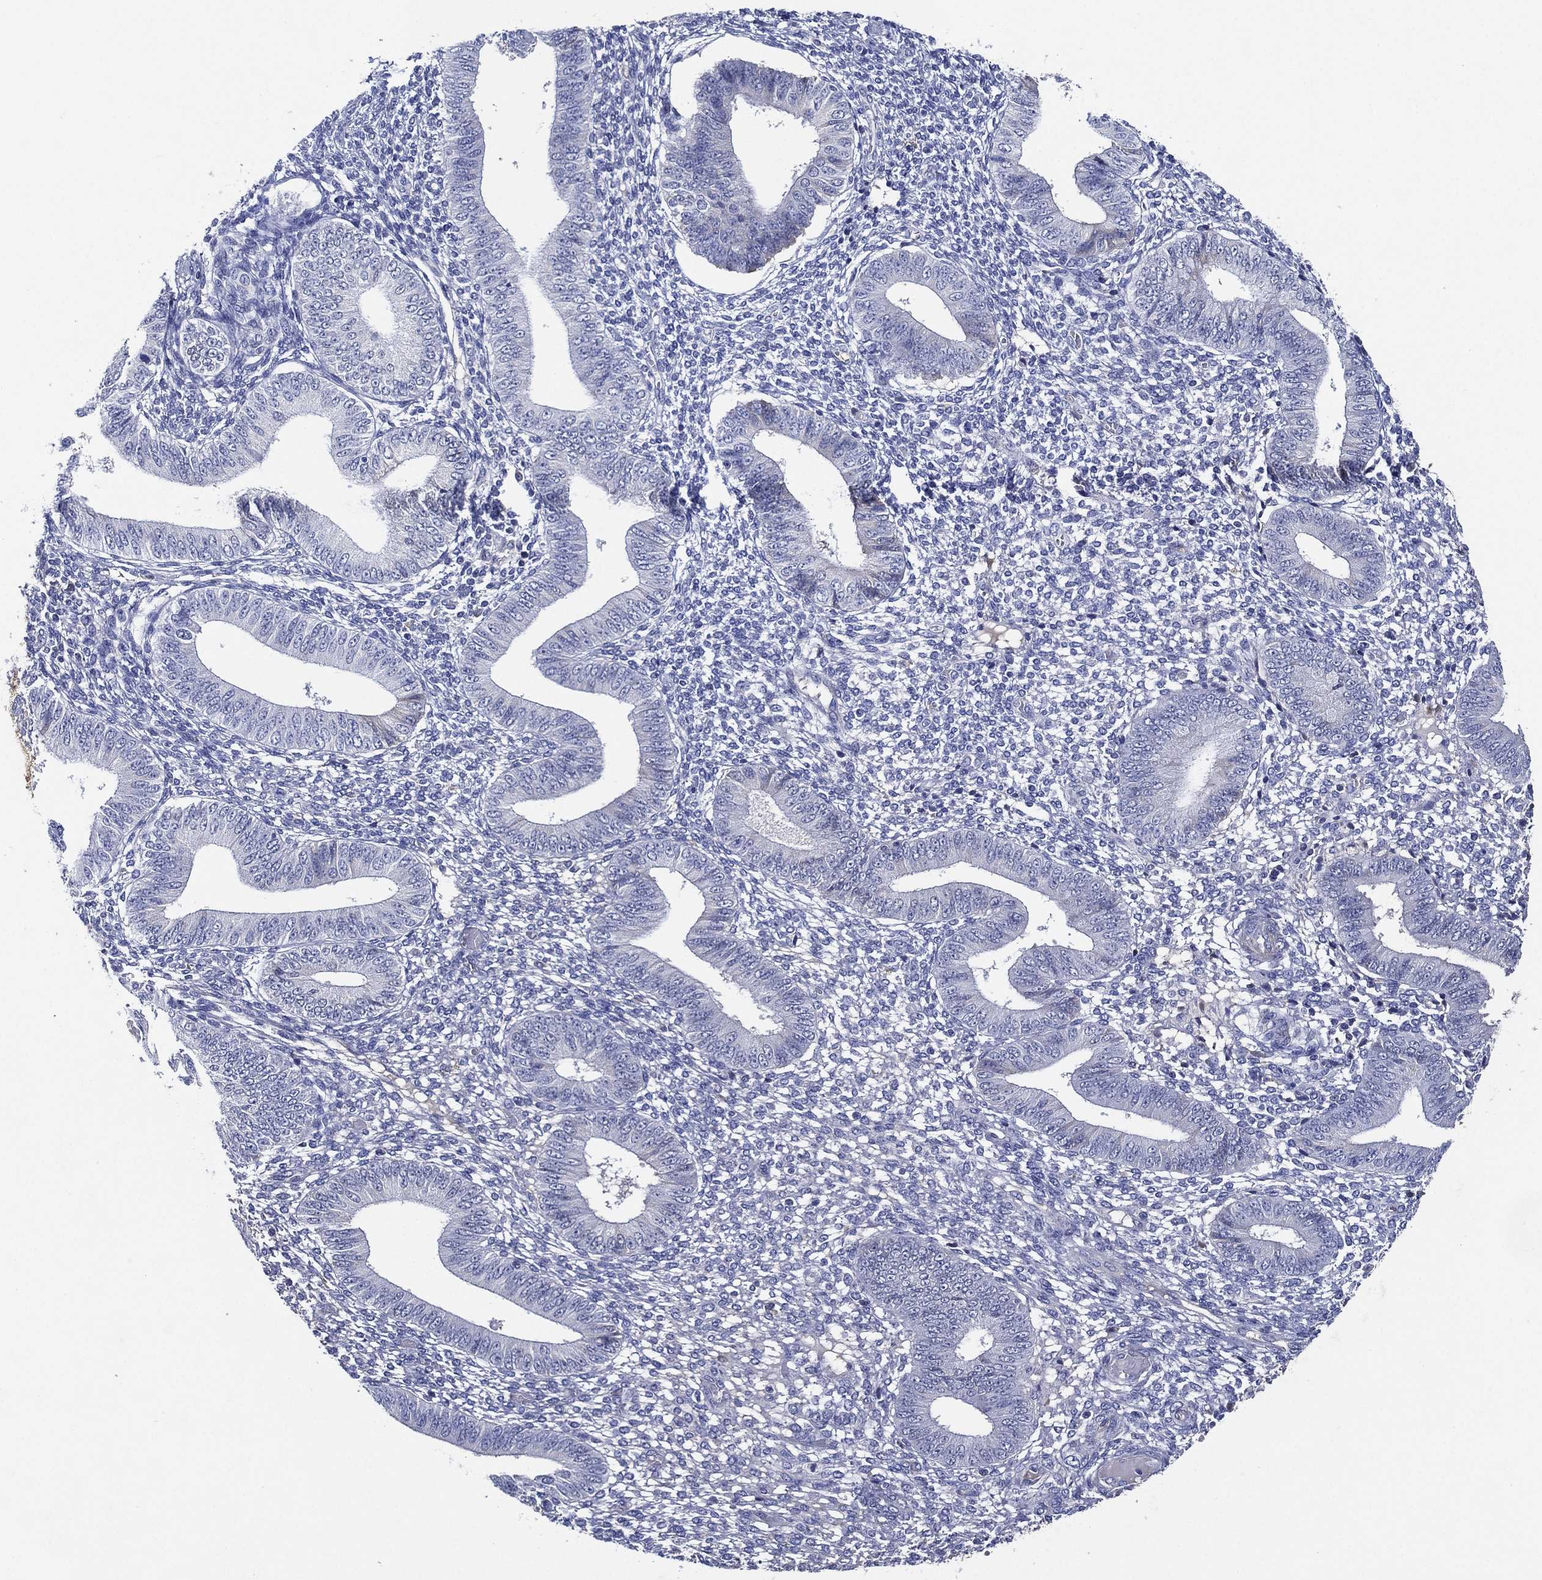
{"staining": {"intensity": "negative", "quantity": "none", "location": "none"}, "tissue": "endometrium", "cell_type": "Cells in endometrial stroma", "image_type": "normal", "snomed": [{"axis": "morphology", "description": "Normal tissue, NOS"}, {"axis": "topography", "description": "Endometrium"}], "caption": "This is a histopathology image of immunohistochemistry staining of unremarkable endometrium, which shows no staining in cells in endometrial stroma.", "gene": "TMPRSS11D", "patient": {"sex": "female", "age": 42}}